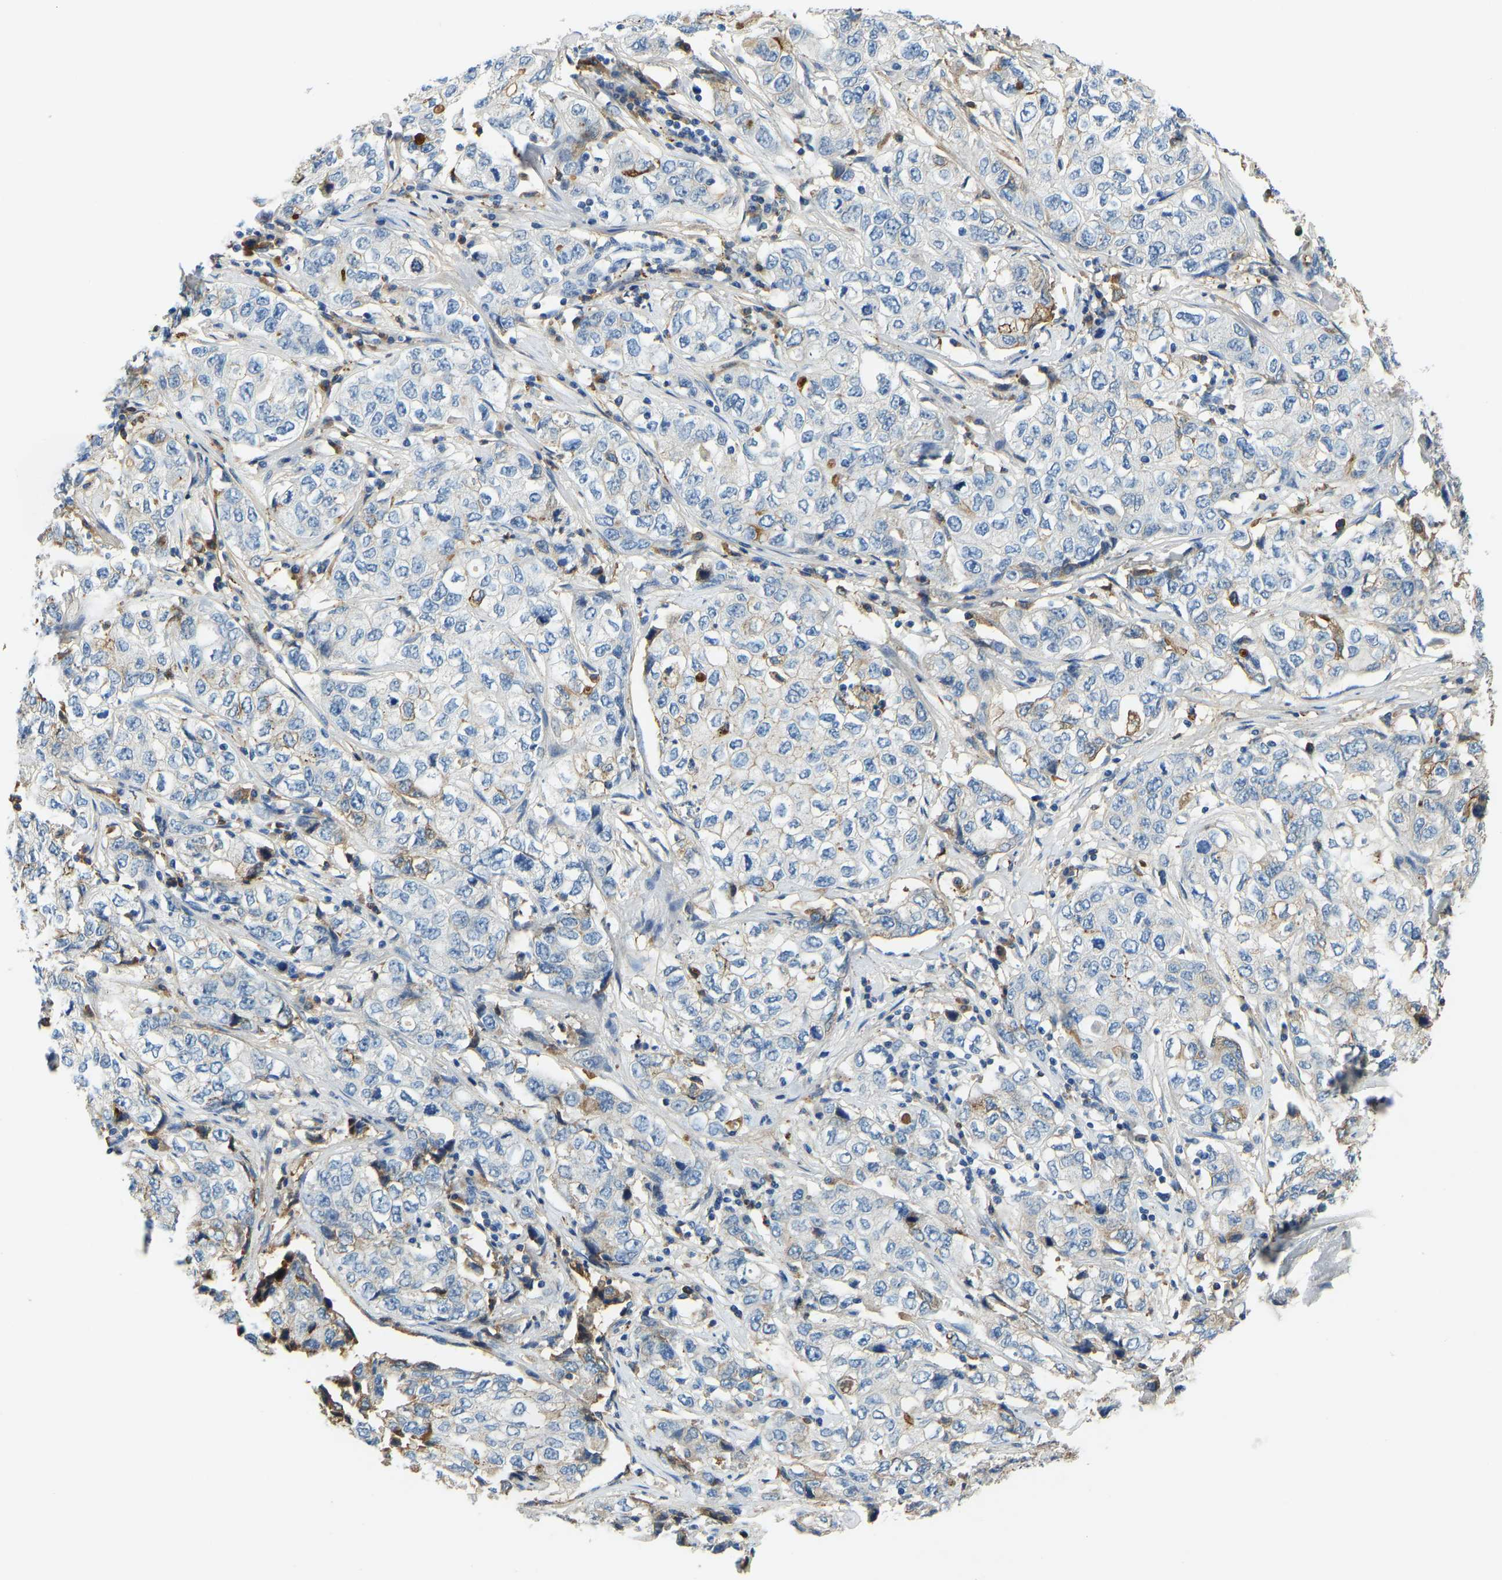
{"staining": {"intensity": "negative", "quantity": "none", "location": "none"}, "tissue": "stomach cancer", "cell_type": "Tumor cells", "image_type": "cancer", "snomed": [{"axis": "morphology", "description": "Adenocarcinoma, NOS"}, {"axis": "topography", "description": "Stomach"}], "caption": "Stomach cancer stained for a protein using immunohistochemistry (IHC) exhibits no staining tumor cells.", "gene": "THBS4", "patient": {"sex": "male", "age": 48}}